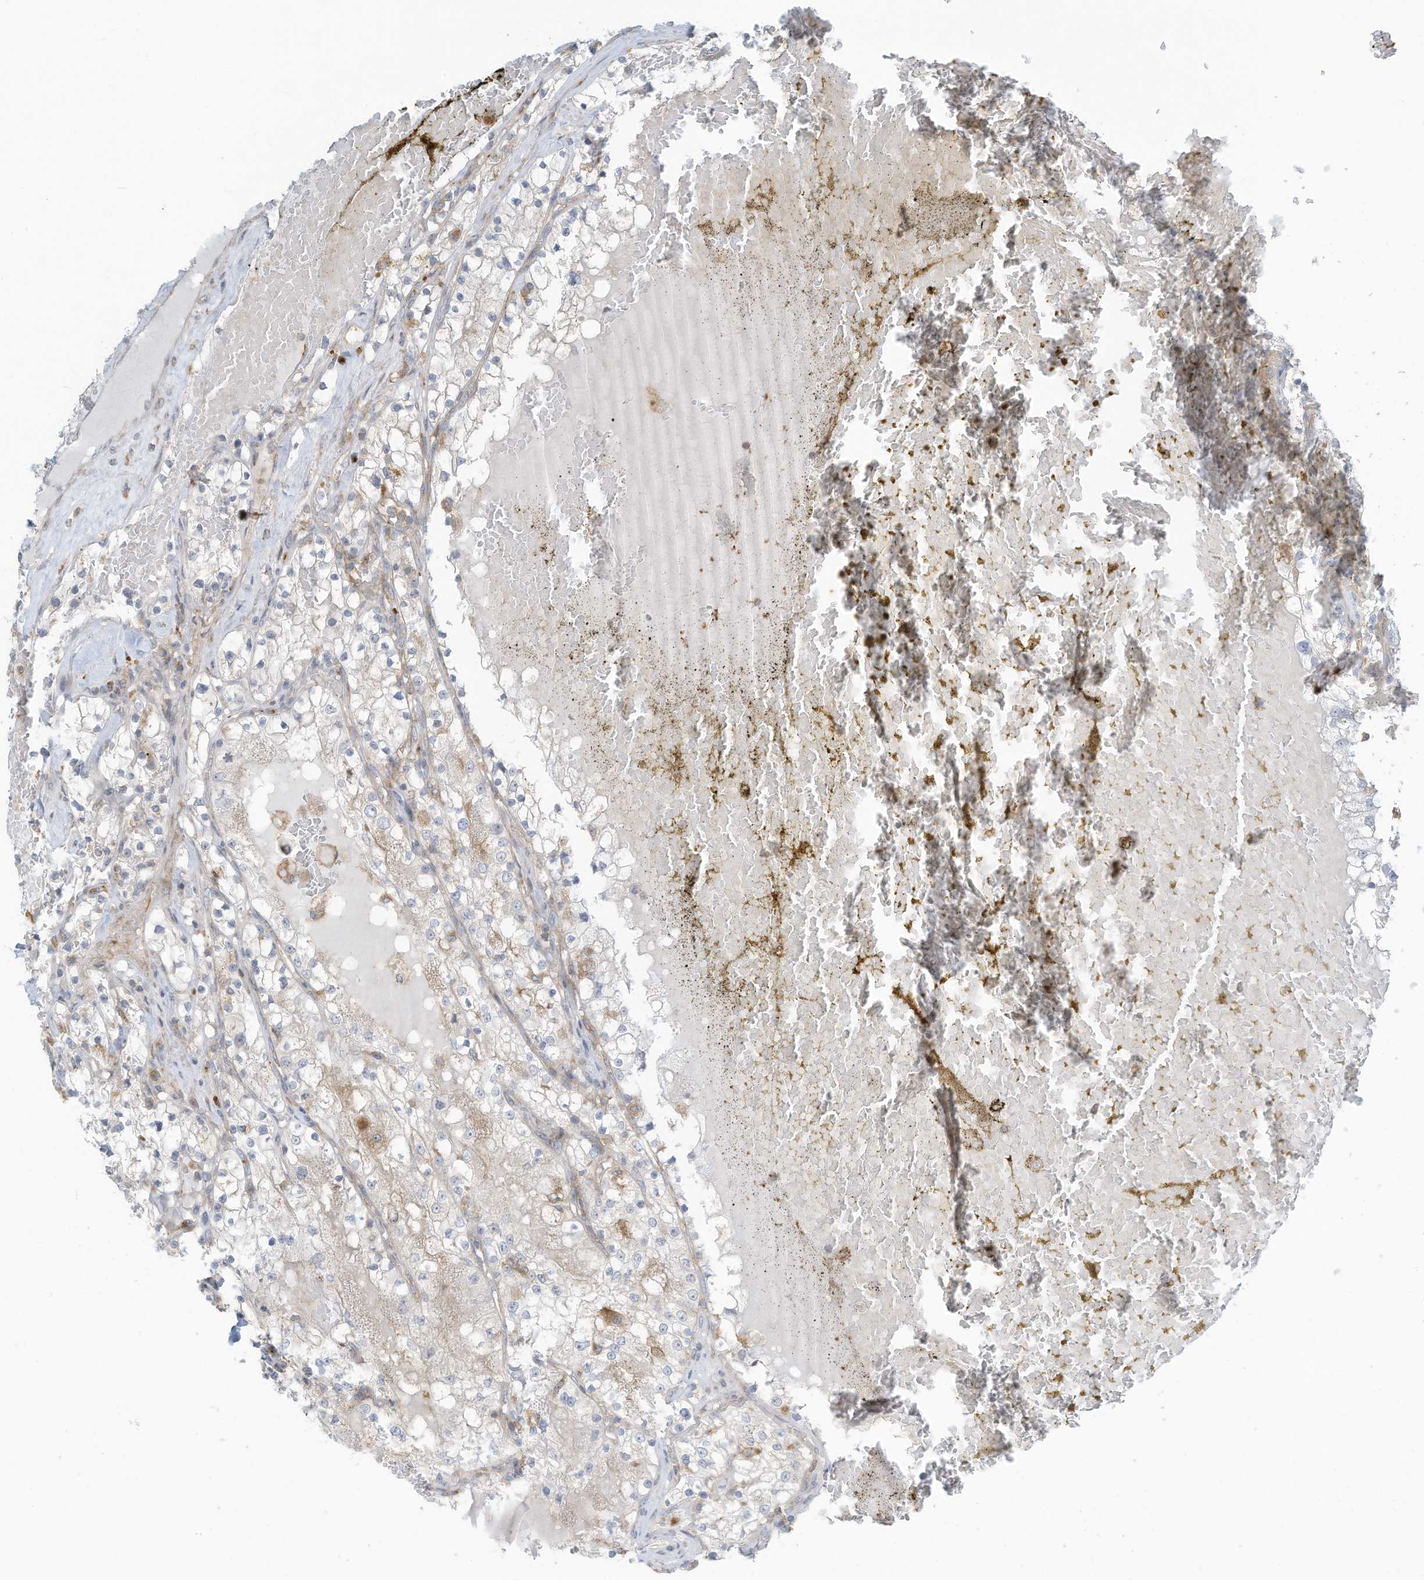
{"staining": {"intensity": "weak", "quantity": "<25%", "location": "cytoplasmic/membranous"}, "tissue": "renal cancer", "cell_type": "Tumor cells", "image_type": "cancer", "snomed": [{"axis": "morphology", "description": "Normal tissue, NOS"}, {"axis": "morphology", "description": "Adenocarcinoma, NOS"}, {"axis": "topography", "description": "Kidney"}], "caption": "Renal cancer (adenocarcinoma) was stained to show a protein in brown. There is no significant positivity in tumor cells.", "gene": "DZIP3", "patient": {"sex": "male", "age": 68}}